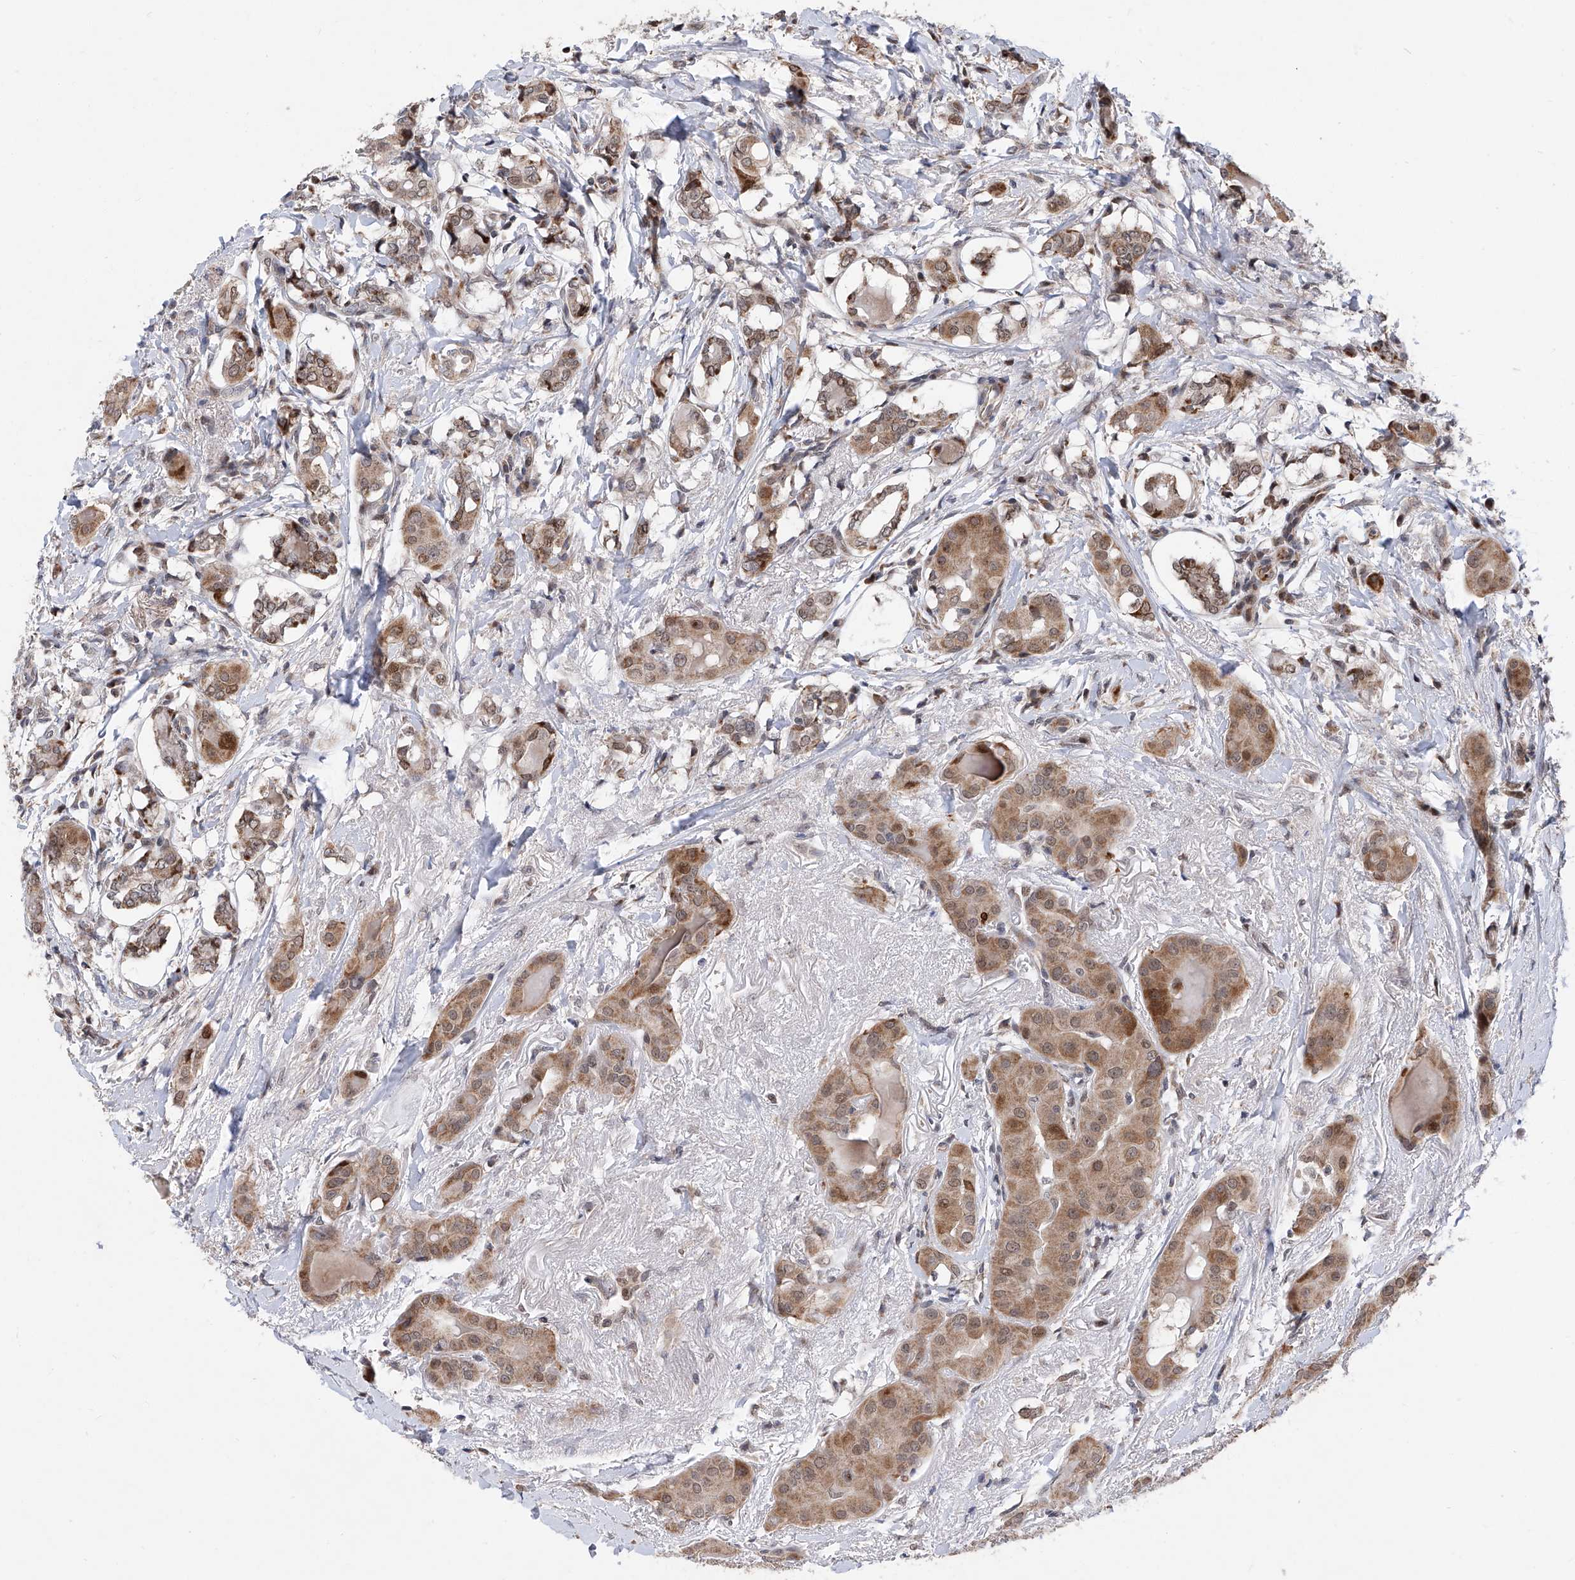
{"staining": {"intensity": "moderate", "quantity": ">75%", "location": "cytoplasmic/membranous,nuclear"}, "tissue": "thyroid cancer", "cell_type": "Tumor cells", "image_type": "cancer", "snomed": [{"axis": "morphology", "description": "Papillary adenocarcinoma, NOS"}, {"axis": "topography", "description": "Thyroid gland"}], "caption": "Immunohistochemical staining of human papillary adenocarcinoma (thyroid) shows medium levels of moderate cytoplasmic/membranous and nuclear protein expression in about >75% of tumor cells.", "gene": "FARP2", "patient": {"sex": "male", "age": 33}}